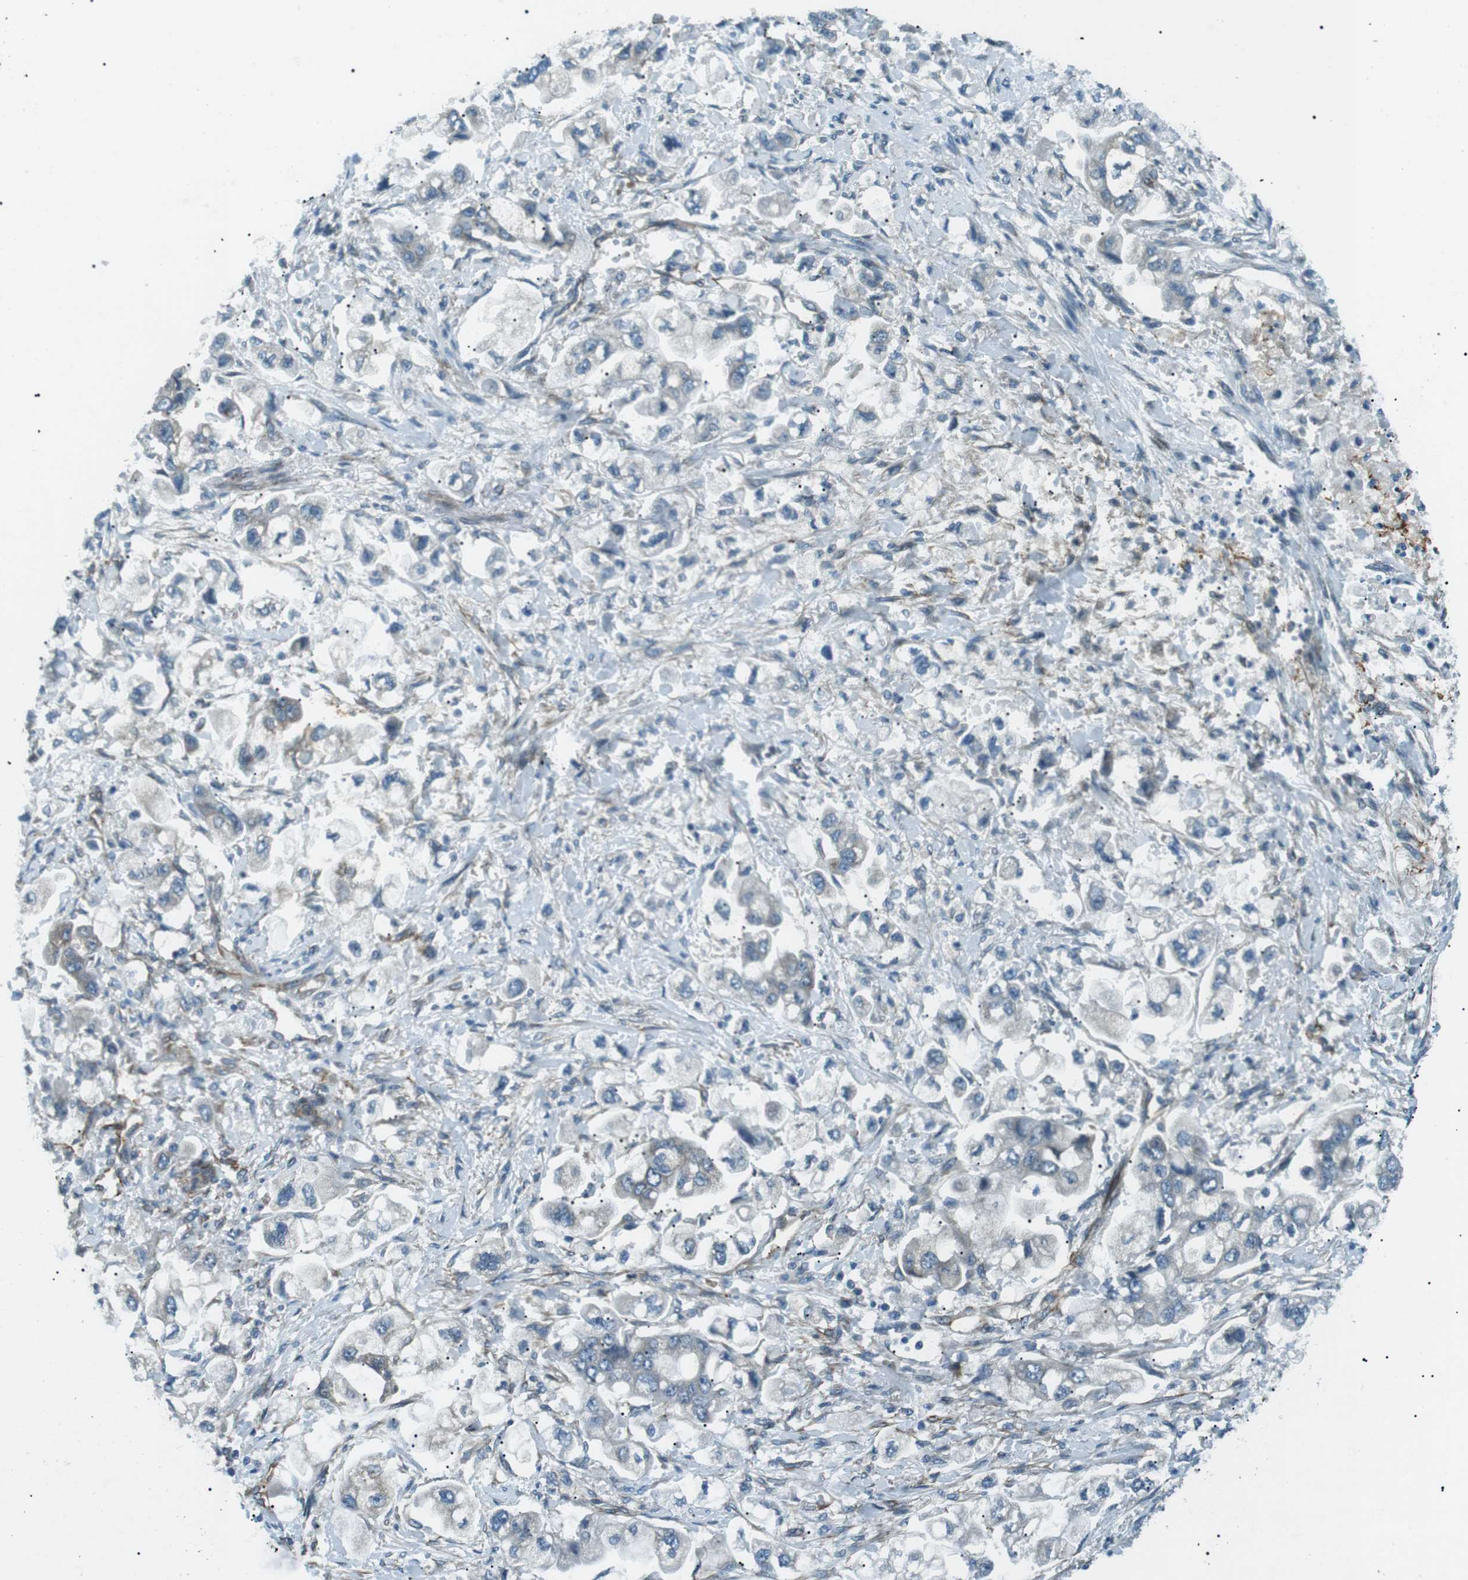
{"staining": {"intensity": "negative", "quantity": "none", "location": "none"}, "tissue": "stomach cancer", "cell_type": "Tumor cells", "image_type": "cancer", "snomed": [{"axis": "morphology", "description": "Normal tissue, NOS"}, {"axis": "morphology", "description": "Adenocarcinoma, NOS"}, {"axis": "topography", "description": "Stomach"}], "caption": "An immunohistochemistry histopathology image of stomach cancer (adenocarcinoma) is shown. There is no staining in tumor cells of stomach cancer (adenocarcinoma).", "gene": "ODR4", "patient": {"sex": "male", "age": 62}}